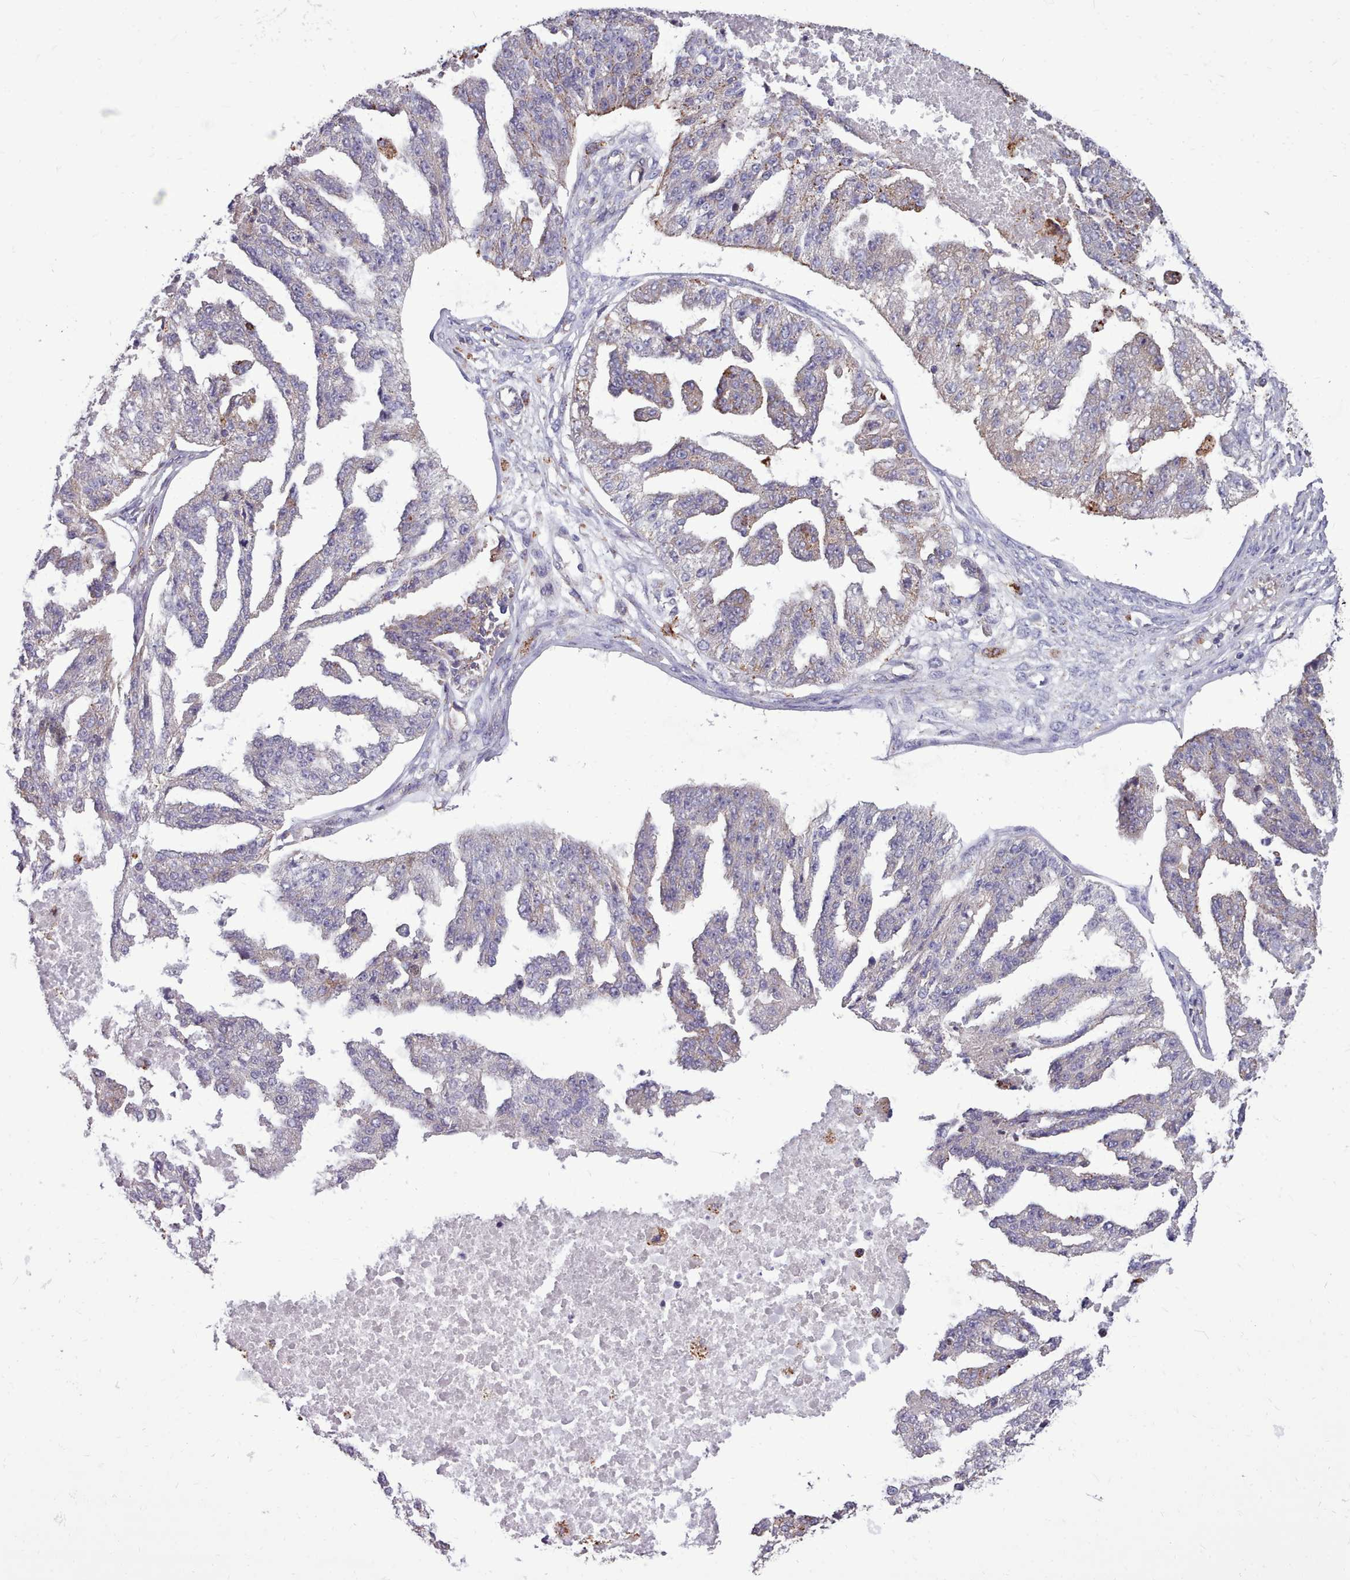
{"staining": {"intensity": "weak", "quantity": "<25%", "location": "cytoplasmic/membranous"}, "tissue": "ovarian cancer", "cell_type": "Tumor cells", "image_type": "cancer", "snomed": [{"axis": "morphology", "description": "Cystadenocarcinoma, serous, NOS"}, {"axis": "topography", "description": "Ovary"}], "caption": "The IHC histopathology image has no significant expression in tumor cells of ovarian cancer tissue.", "gene": "PACSIN3", "patient": {"sex": "female", "age": 58}}